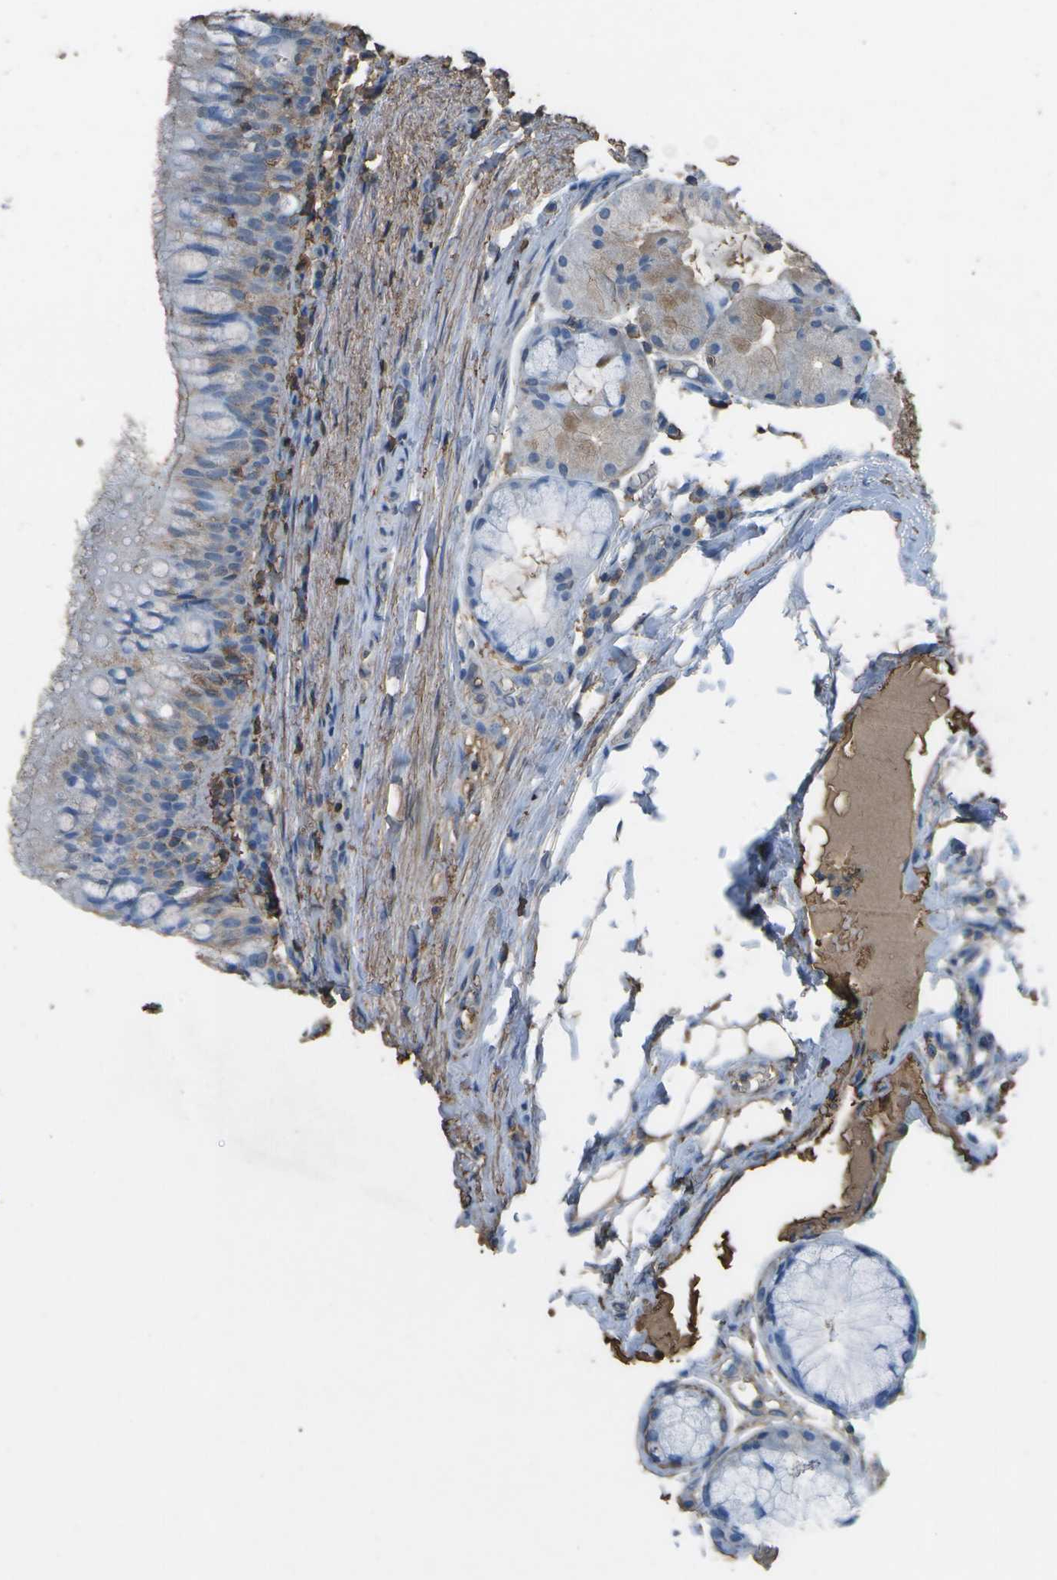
{"staining": {"intensity": "moderate", "quantity": ">75%", "location": "cytoplasmic/membranous"}, "tissue": "carcinoid", "cell_type": "Tumor cells", "image_type": "cancer", "snomed": [{"axis": "morphology", "description": "Carcinoid, malignant, NOS"}, {"axis": "topography", "description": "Lung"}], "caption": "DAB immunohistochemical staining of human malignant carcinoid reveals moderate cytoplasmic/membranous protein staining in about >75% of tumor cells.", "gene": "CYP4F11", "patient": {"sex": "male", "age": 30}}